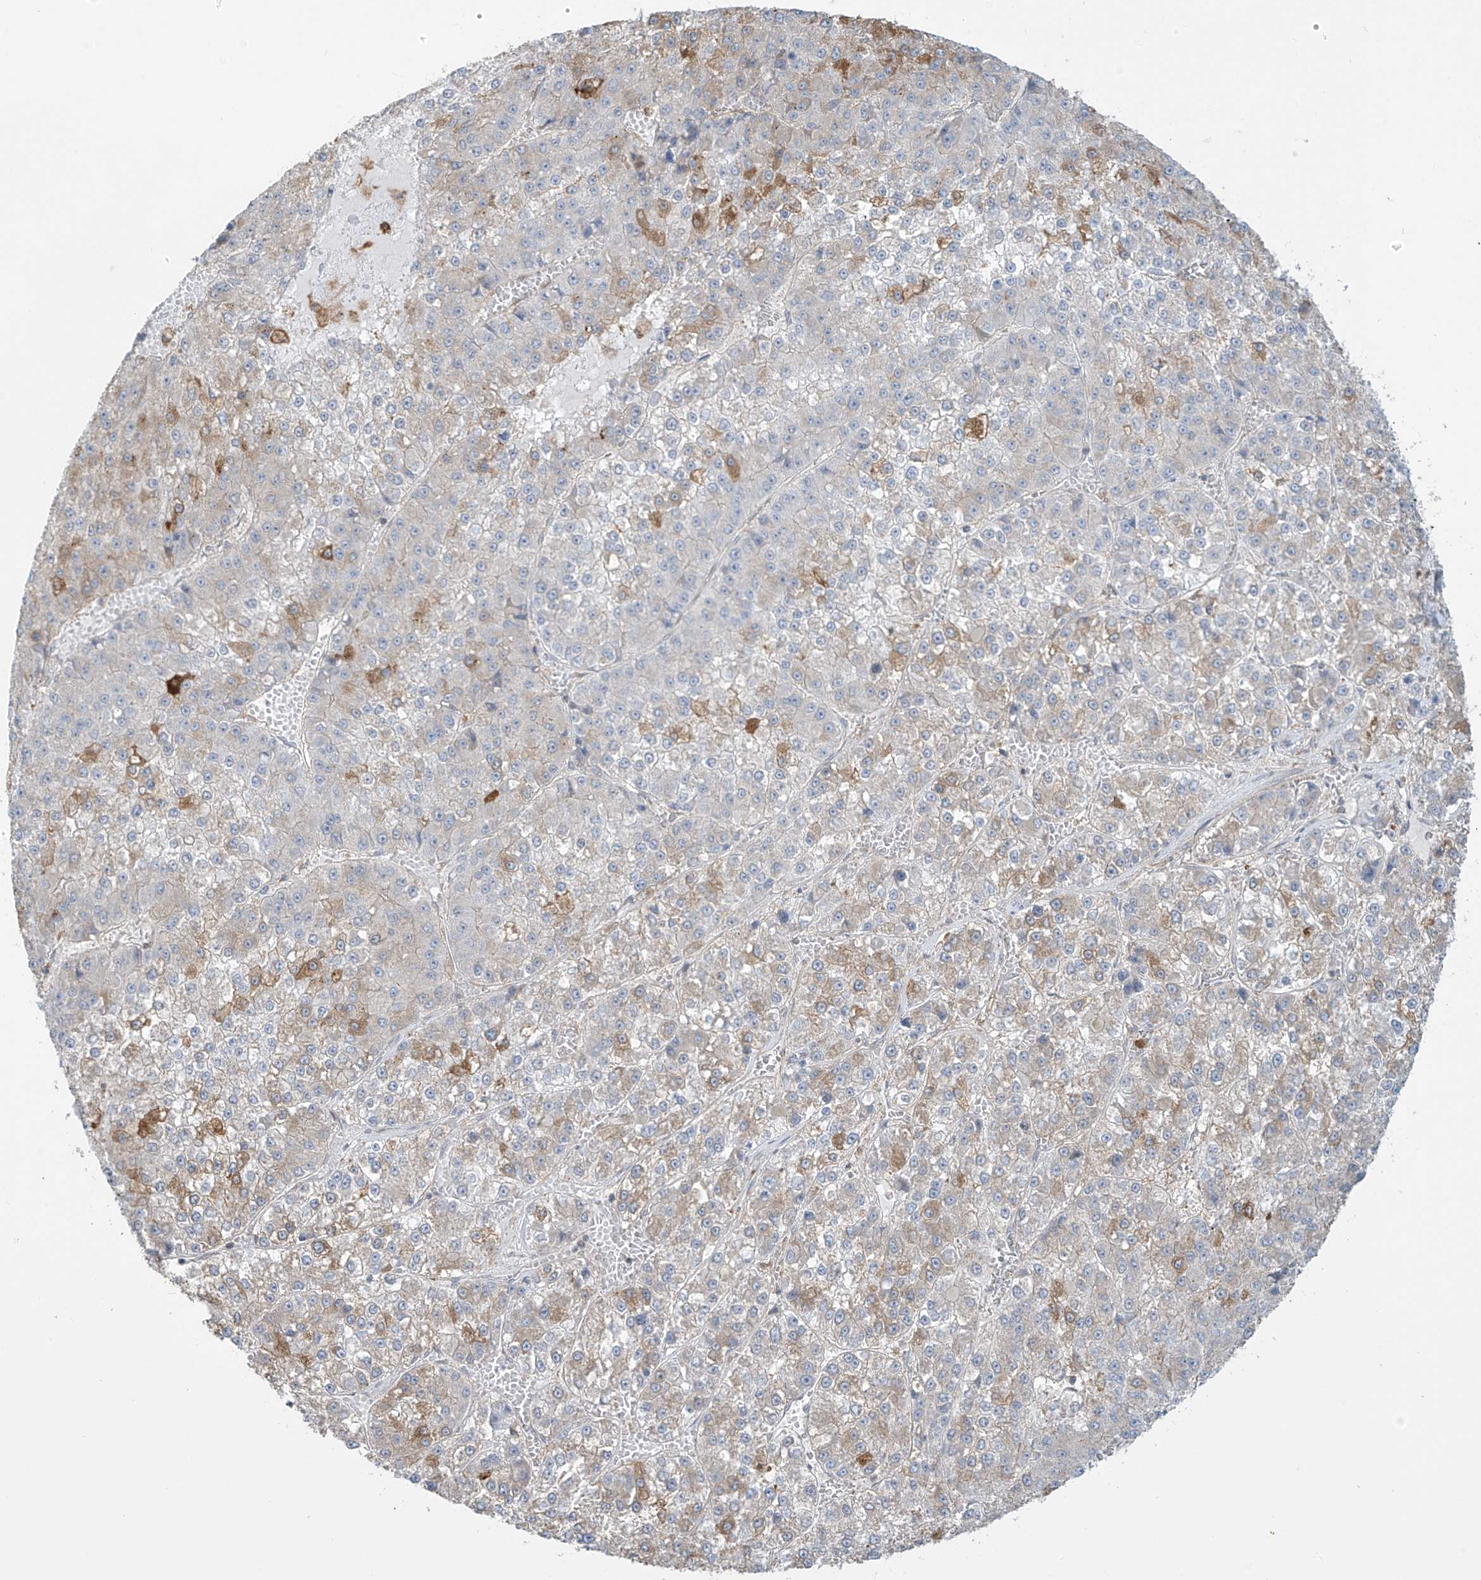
{"staining": {"intensity": "moderate", "quantity": "<25%", "location": "cytoplasmic/membranous"}, "tissue": "liver cancer", "cell_type": "Tumor cells", "image_type": "cancer", "snomed": [{"axis": "morphology", "description": "Carcinoma, Hepatocellular, NOS"}, {"axis": "topography", "description": "Liver"}], "caption": "Protein expression by immunohistochemistry (IHC) displays moderate cytoplasmic/membranous expression in approximately <25% of tumor cells in liver hepatocellular carcinoma.", "gene": "TAGAP", "patient": {"sex": "female", "age": 73}}